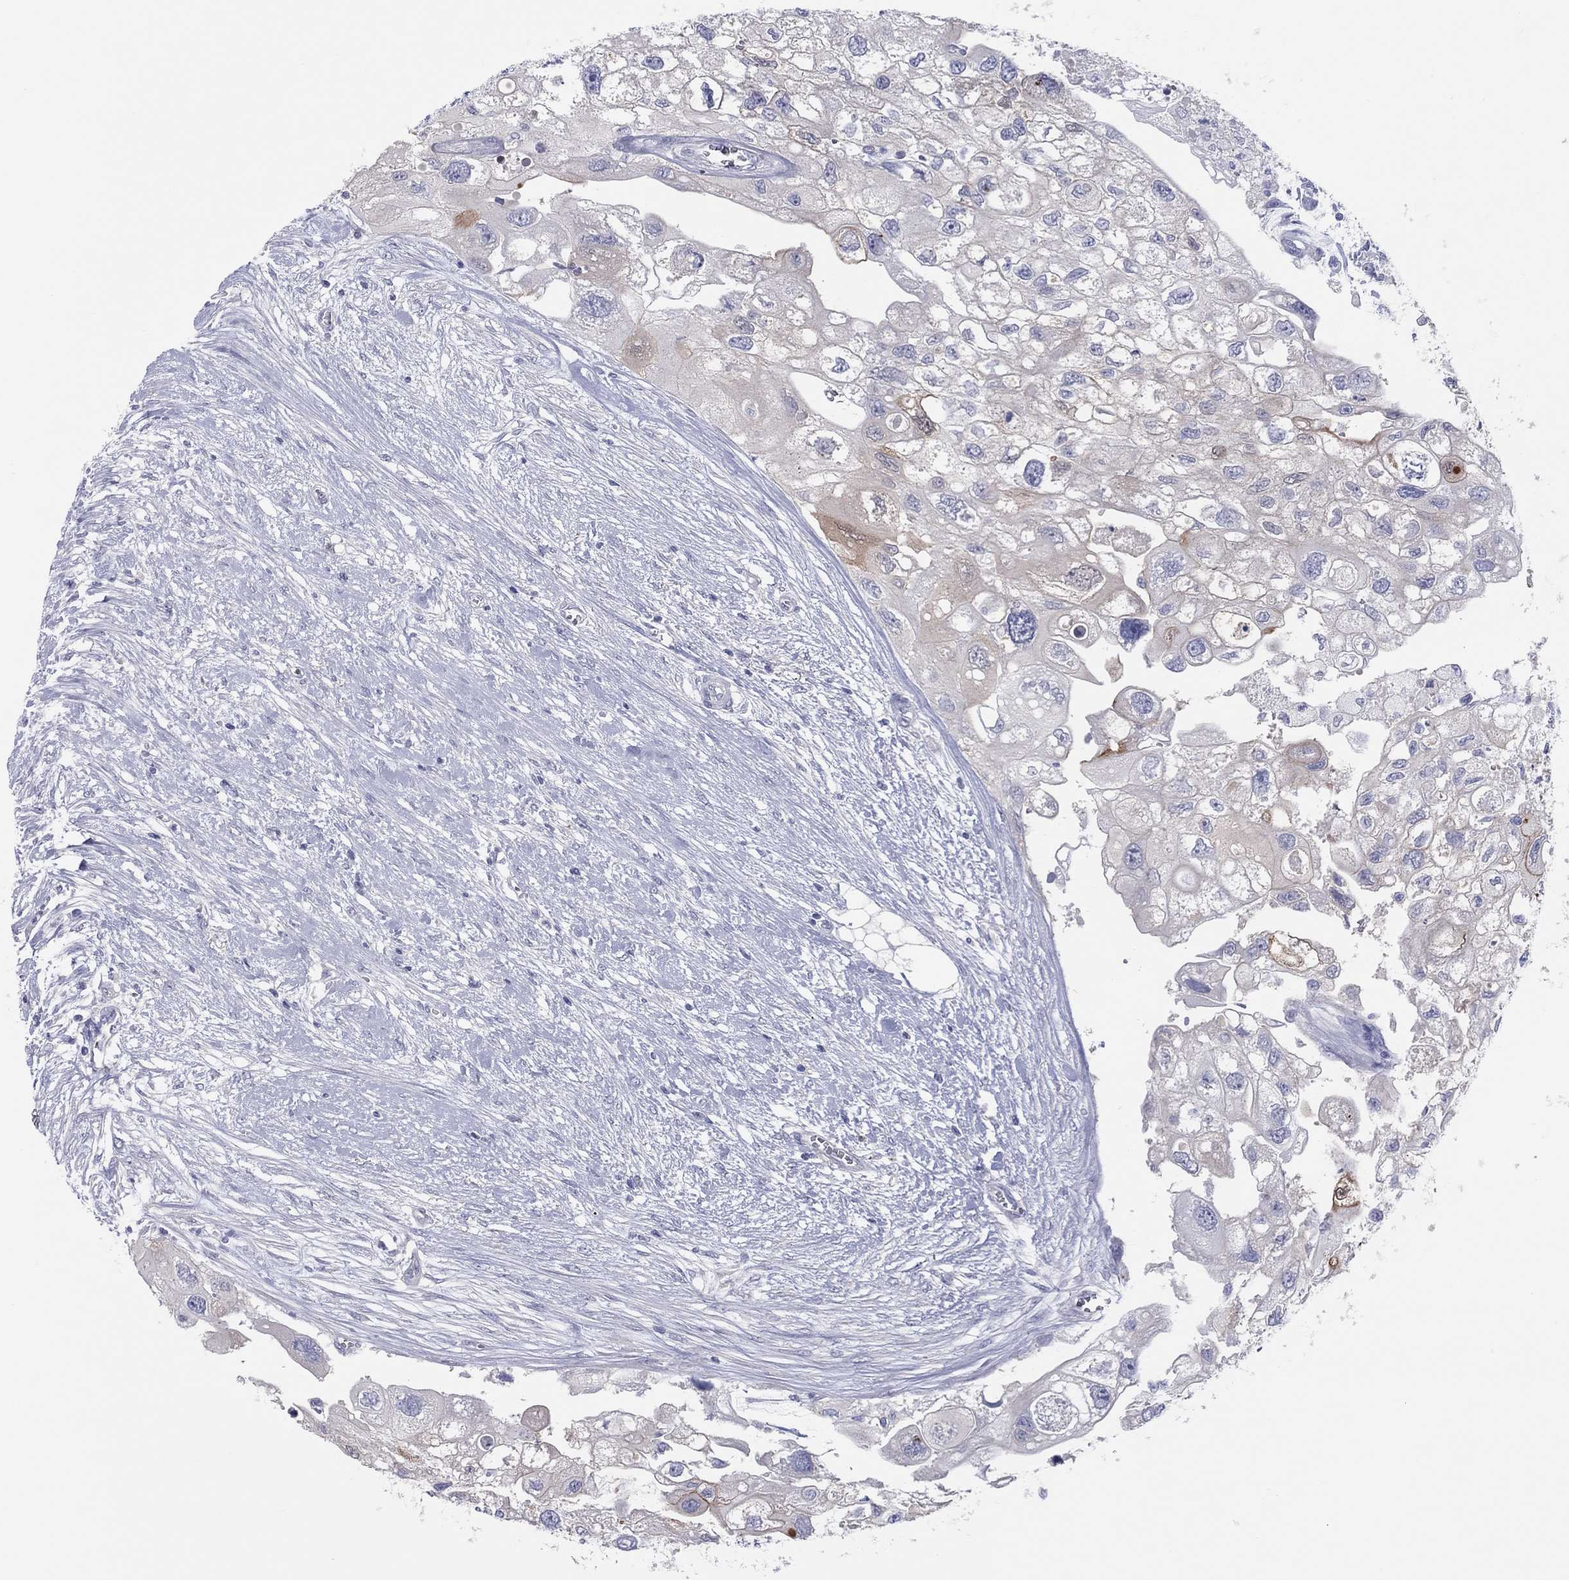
{"staining": {"intensity": "moderate", "quantity": "<25%", "location": "cytoplasmic/membranous"}, "tissue": "urothelial cancer", "cell_type": "Tumor cells", "image_type": "cancer", "snomed": [{"axis": "morphology", "description": "Urothelial carcinoma, High grade"}, {"axis": "topography", "description": "Urinary bladder"}], "caption": "Protein expression by immunohistochemistry (IHC) shows moderate cytoplasmic/membranous positivity in about <25% of tumor cells in high-grade urothelial carcinoma. The staining was performed using DAB to visualize the protein expression in brown, while the nuclei were stained in blue with hematoxylin (Magnification: 20x).", "gene": "CPNE6", "patient": {"sex": "male", "age": 59}}